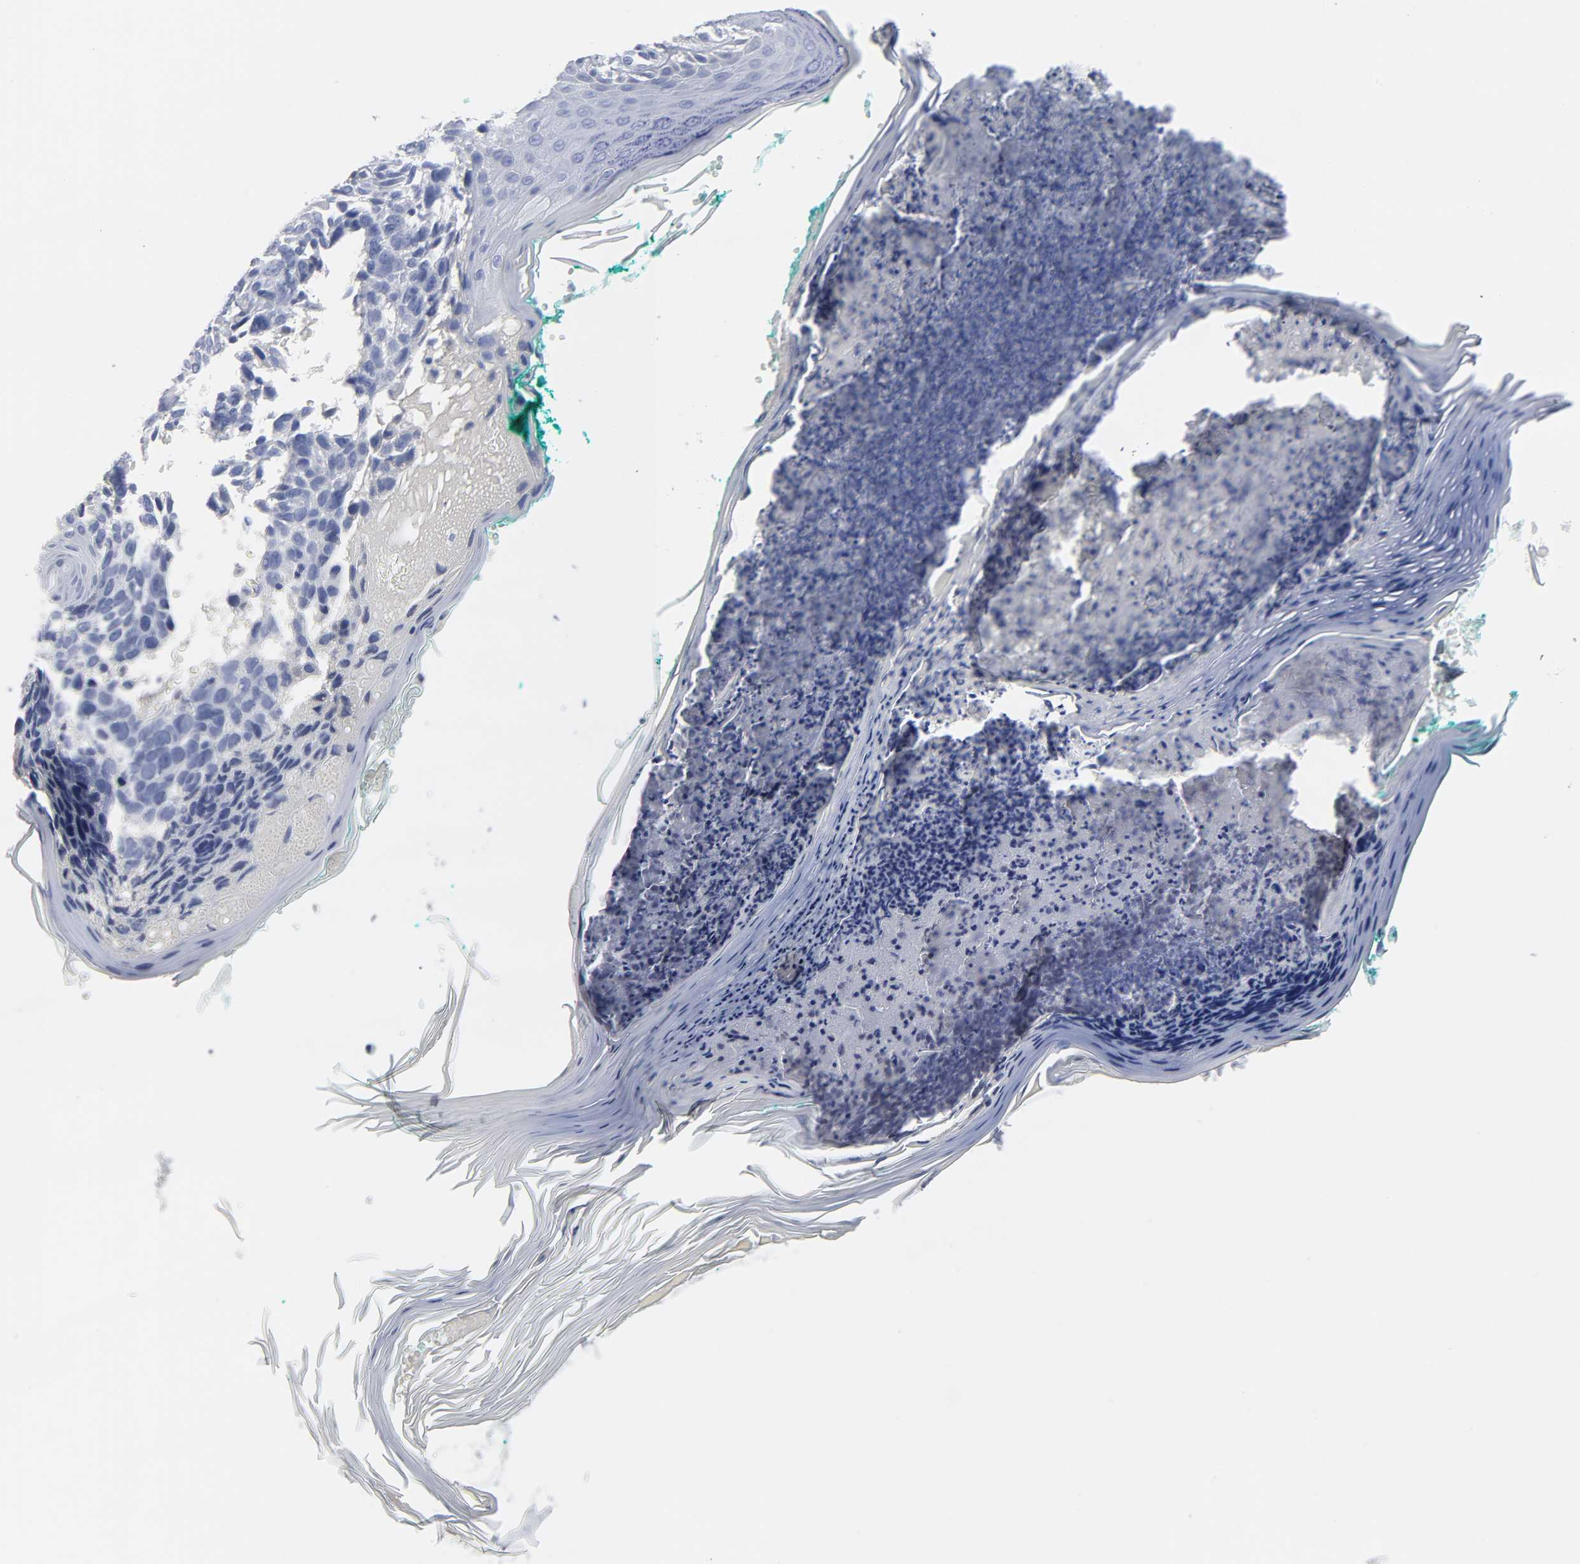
{"staining": {"intensity": "negative", "quantity": "none", "location": "none"}, "tissue": "skin cancer", "cell_type": "Tumor cells", "image_type": "cancer", "snomed": [{"axis": "morphology", "description": "Normal tissue, NOS"}, {"axis": "morphology", "description": "Basal cell carcinoma"}, {"axis": "topography", "description": "Skin"}], "caption": "Tumor cells show no significant staining in basal cell carcinoma (skin).", "gene": "HNF4A", "patient": {"sex": "male", "age": 77}}